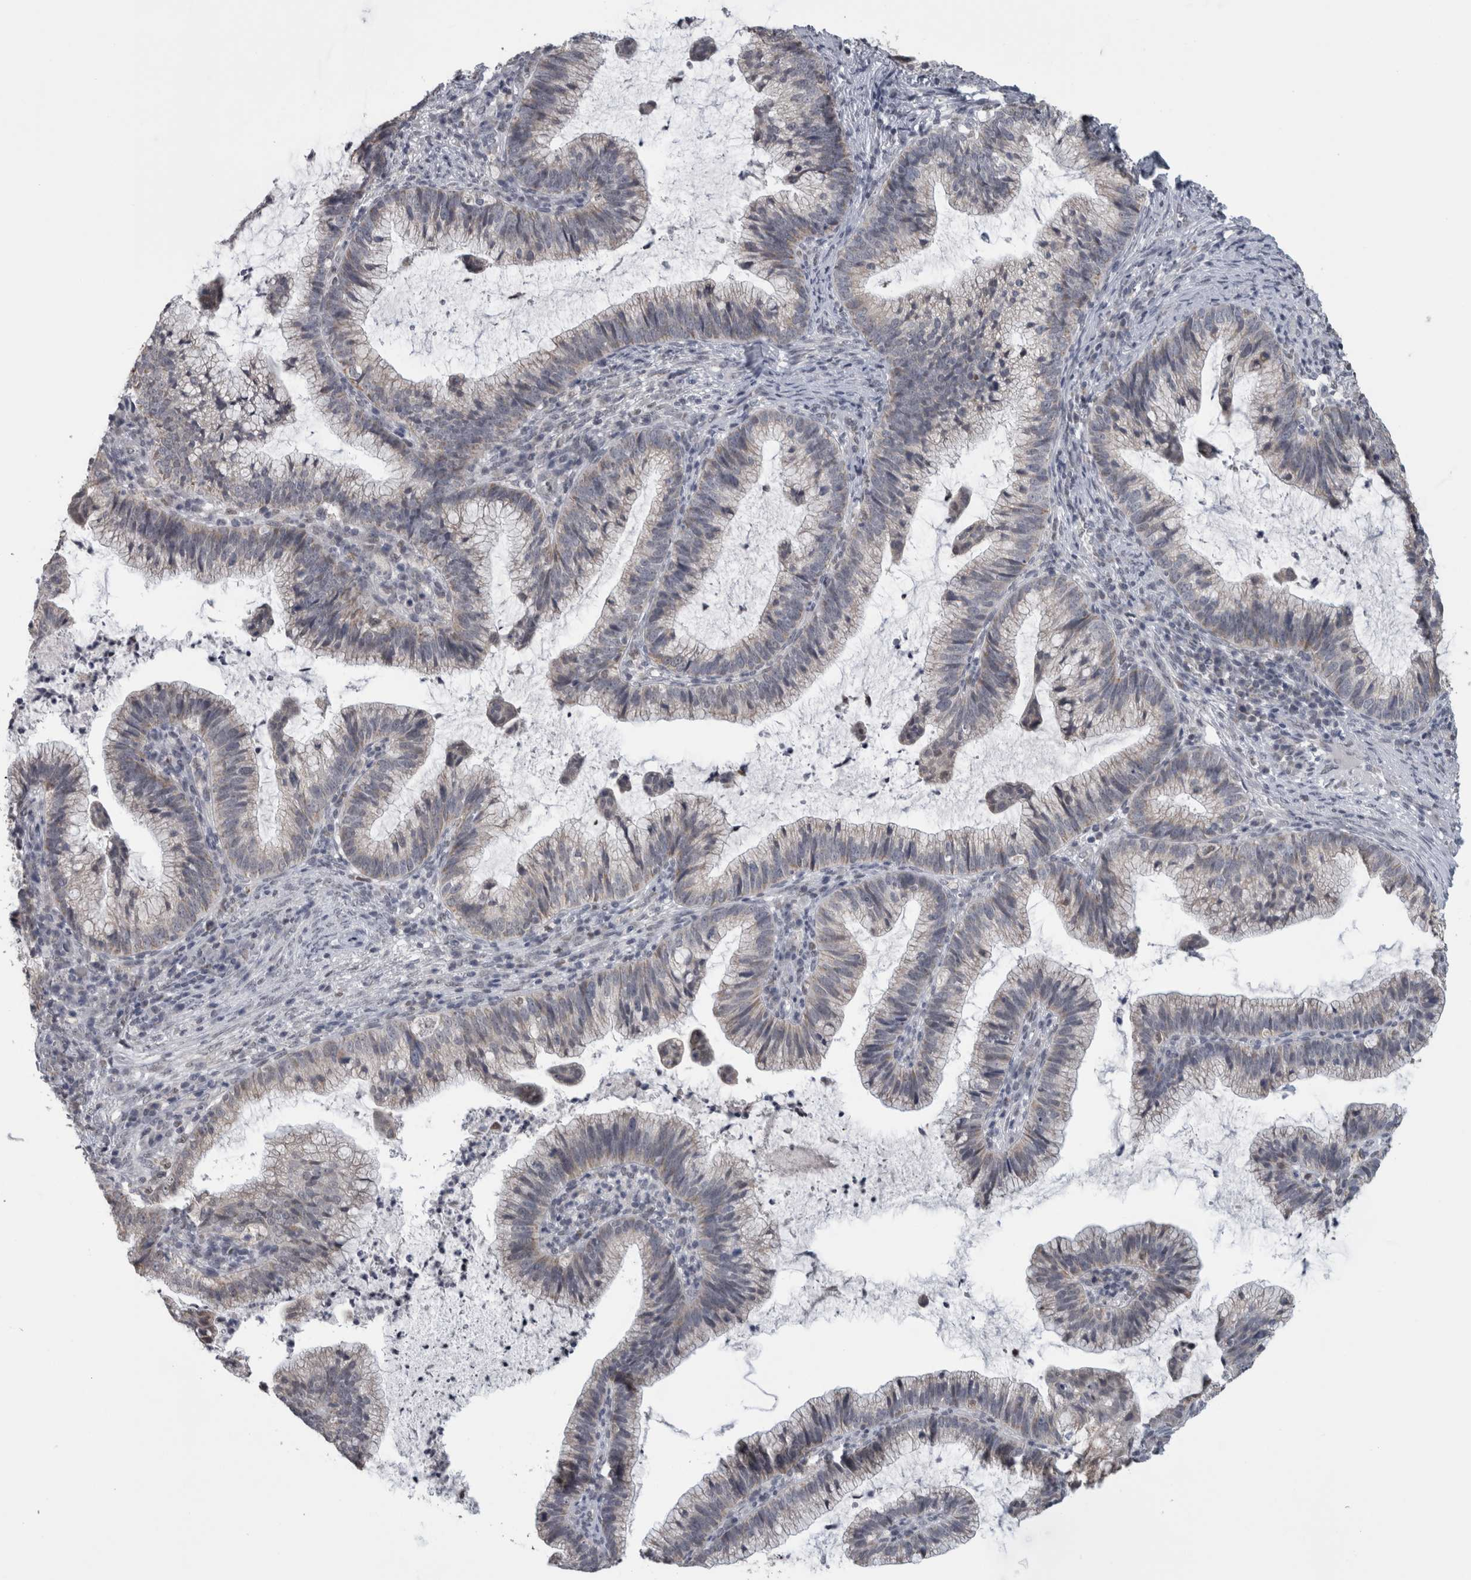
{"staining": {"intensity": "negative", "quantity": "none", "location": "none"}, "tissue": "cervical cancer", "cell_type": "Tumor cells", "image_type": "cancer", "snomed": [{"axis": "morphology", "description": "Adenocarcinoma, NOS"}, {"axis": "topography", "description": "Cervix"}], "caption": "Cervical cancer (adenocarcinoma) was stained to show a protein in brown. There is no significant staining in tumor cells.", "gene": "OR2K2", "patient": {"sex": "female", "age": 36}}